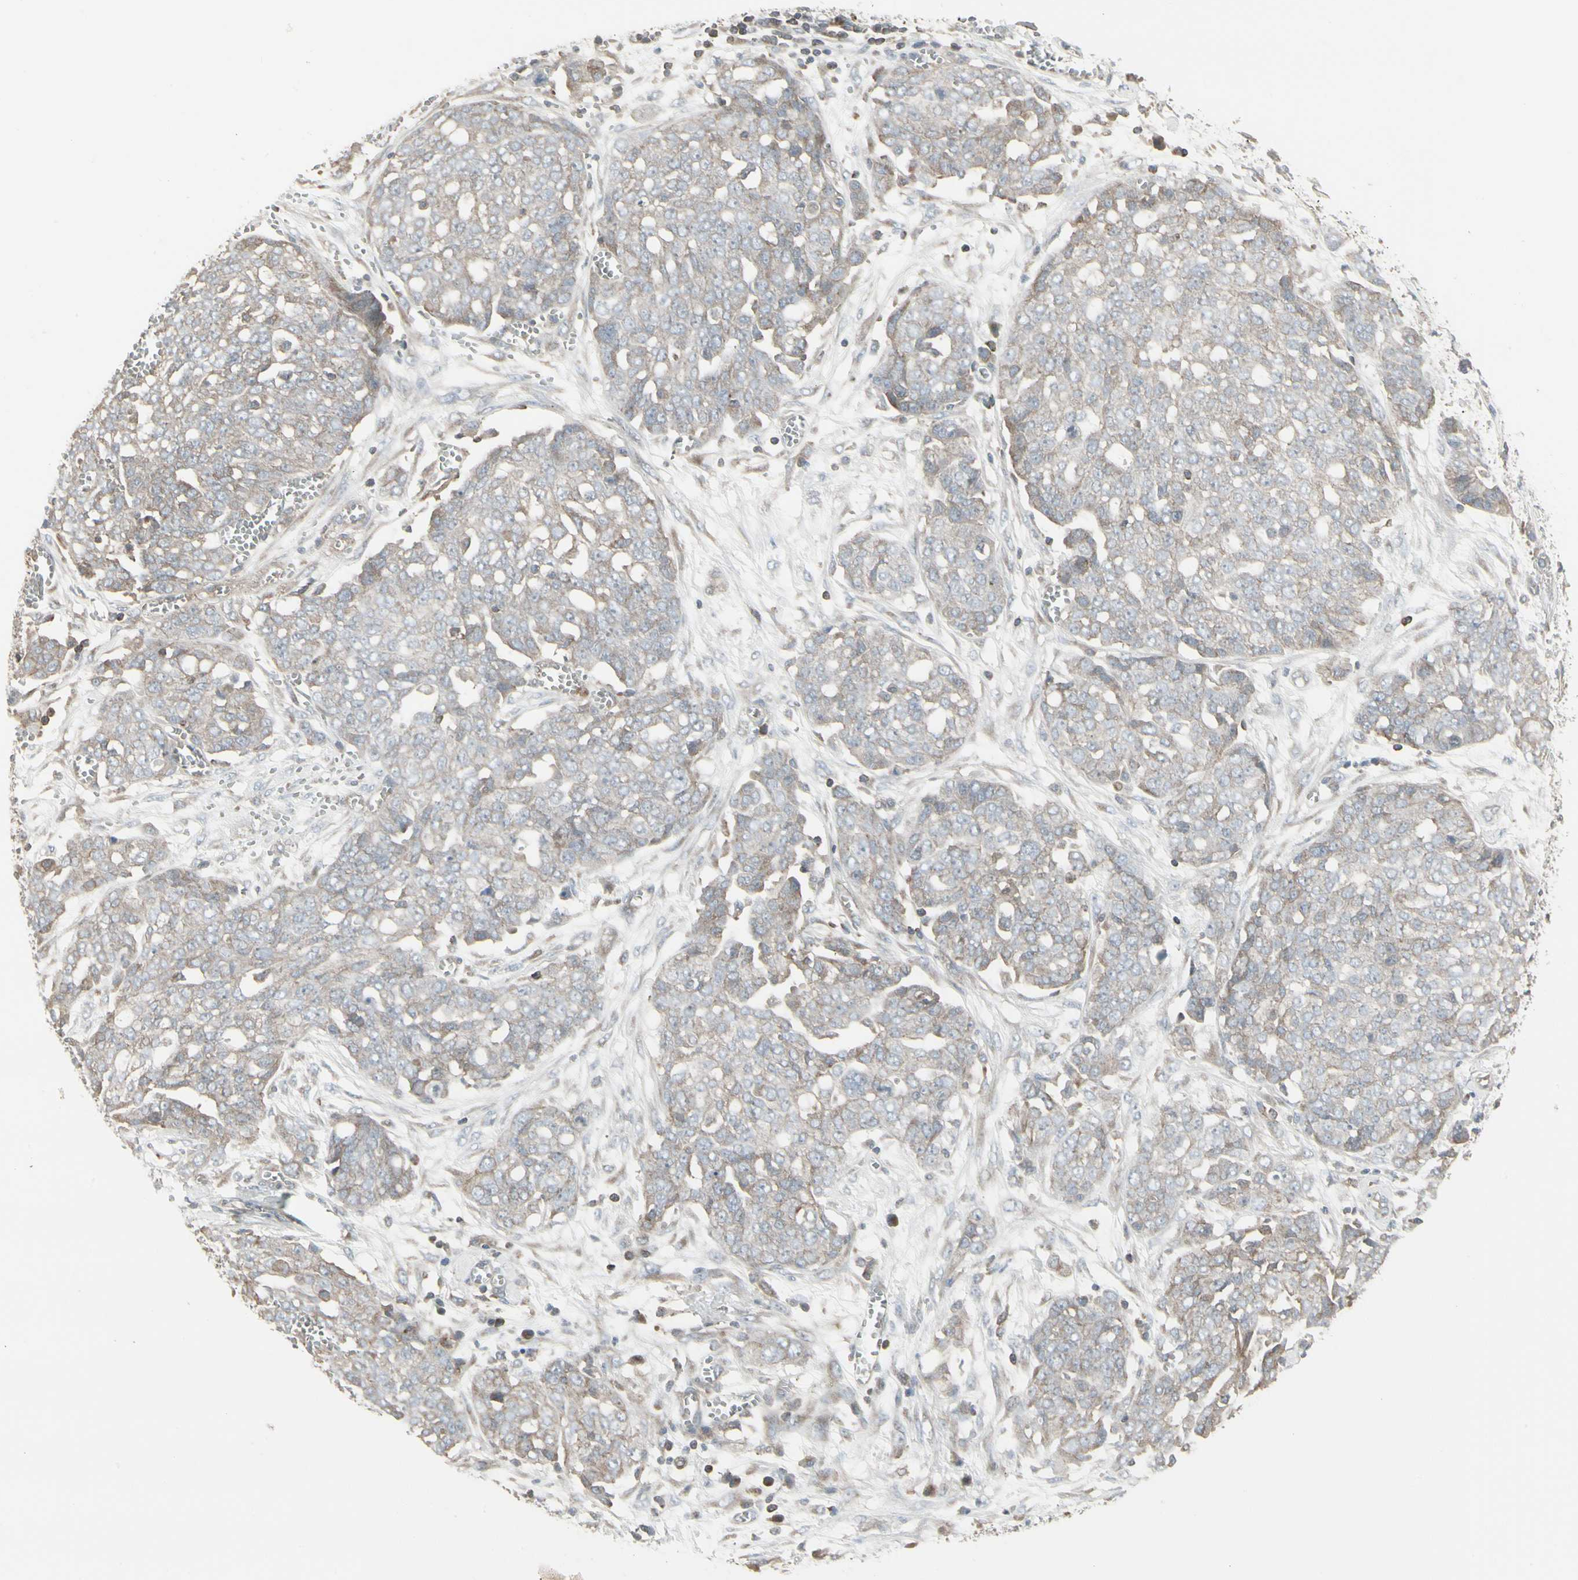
{"staining": {"intensity": "weak", "quantity": ">75%", "location": "cytoplasmic/membranous"}, "tissue": "ovarian cancer", "cell_type": "Tumor cells", "image_type": "cancer", "snomed": [{"axis": "morphology", "description": "Cystadenocarcinoma, serous, NOS"}, {"axis": "topography", "description": "Soft tissue"}, {"axis": "topography", "description": "Ovary"}], "caption": "DAB immunohistochemical staining of human ovarian cancer displays weak cytoplasmic/membranous protein positivity in approximately >75% of tumor cells.", "gene": "EPS15", "patient": {"sex": "female", "age": 57}}